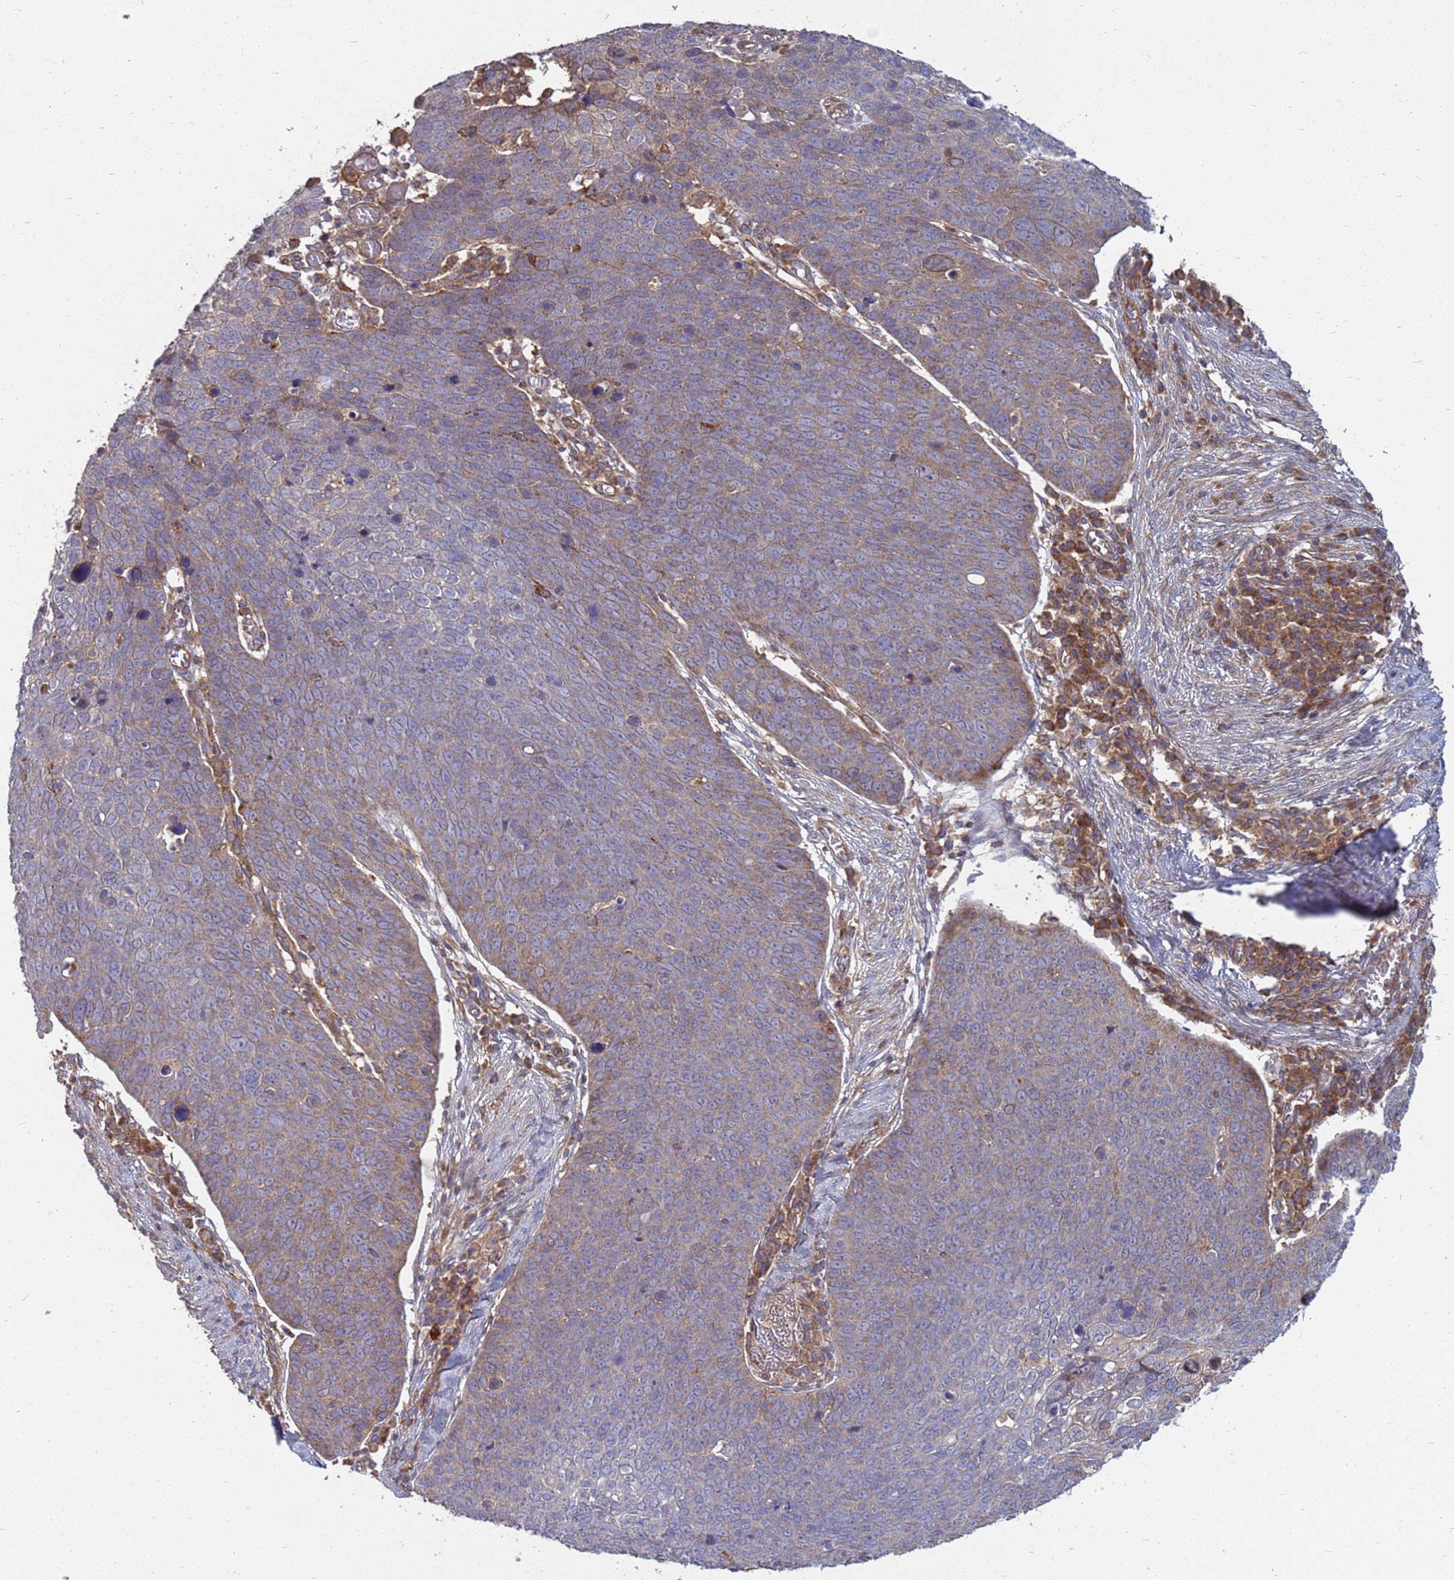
{"staining": {"intensity": "moderate", "quantity": "25%-75%", "location": "cytoplasmic/membranous"}, "tissue": "skin cancer", "cell_type": "Tumor cells", "image_type": "cancer", "snomed": [{"axis": "morphology", "description": "Squamous cell carcinoma, NOS"}, {"axis": "topography", "description": "Skin"}], "caption": "Skin cancer (squamous cell carcinoma) stained with DAB (3,3'-diaminobenzidine) immunohistochemistry shows medium levels of moderate cytoplasmic/membranous staining in about 25%-75% of tumor cells. The staining is performed using DAB brown chromogen to label protein expression. The nuclei are counter-stained blue using hematoxylin.", "gene": "CDC34", "patient": {"sex": "male", "age": 71}}